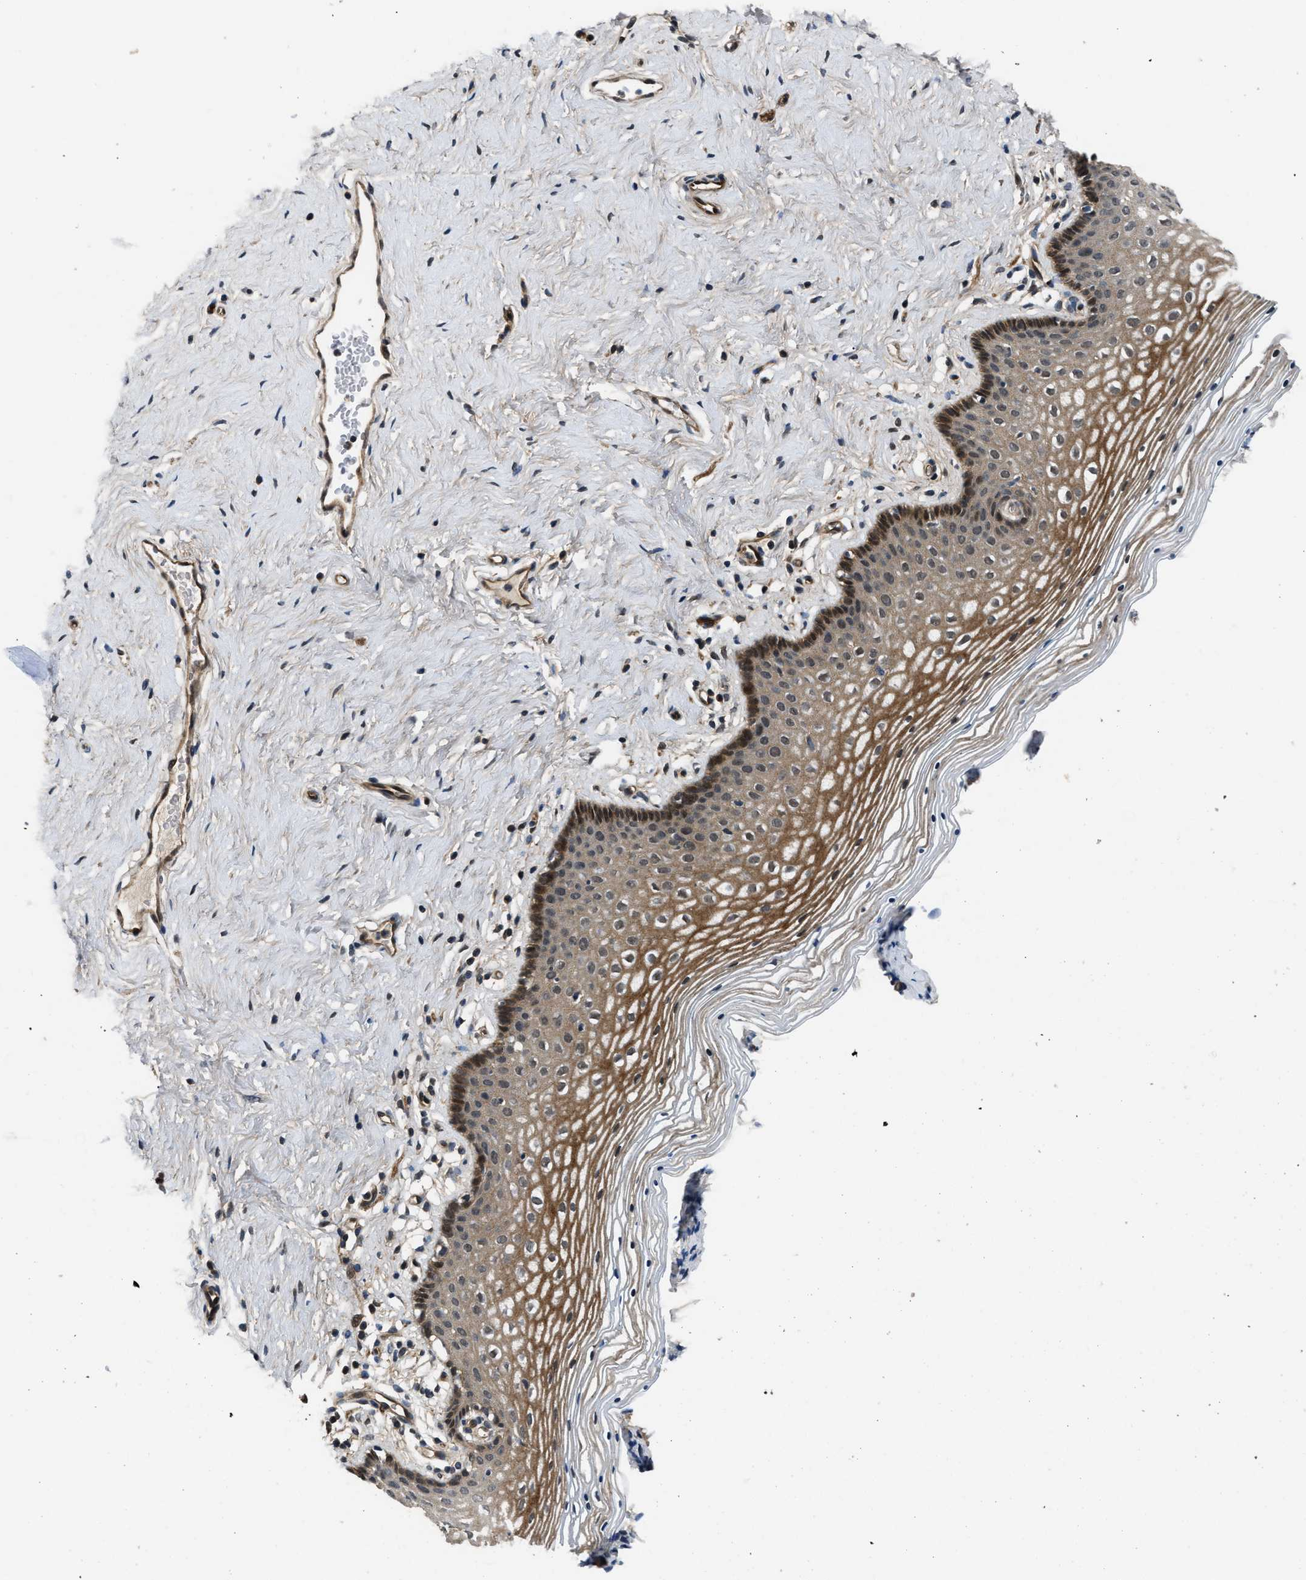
{"staining": {"intensity": "moderate", "quantity": "25%-75%", "location": "cytoplasmic/membranous,nuclear"}, "tissue": "vagina", "cell_type": "Squamous epithelial cells", "image_type": "normal", "snomed": [{"axis": "morphology", "description": "Normal tissue, NOS"}, {"axis": "topography", "description": "Vagina"}], "caption": "An IHC micrograph of unremarkable tissue is shown. Protein staining in brown shows moderate cytoplasmic/membranous,nuclear positivity in vagina within squamous epithelial cells. (Stains: DAB in brown, nuclei in blue, Microscopy: brightfield microscopy at high magnification).", "gene": "COPS2", "patient": {"sex": "female", "age": 32}}